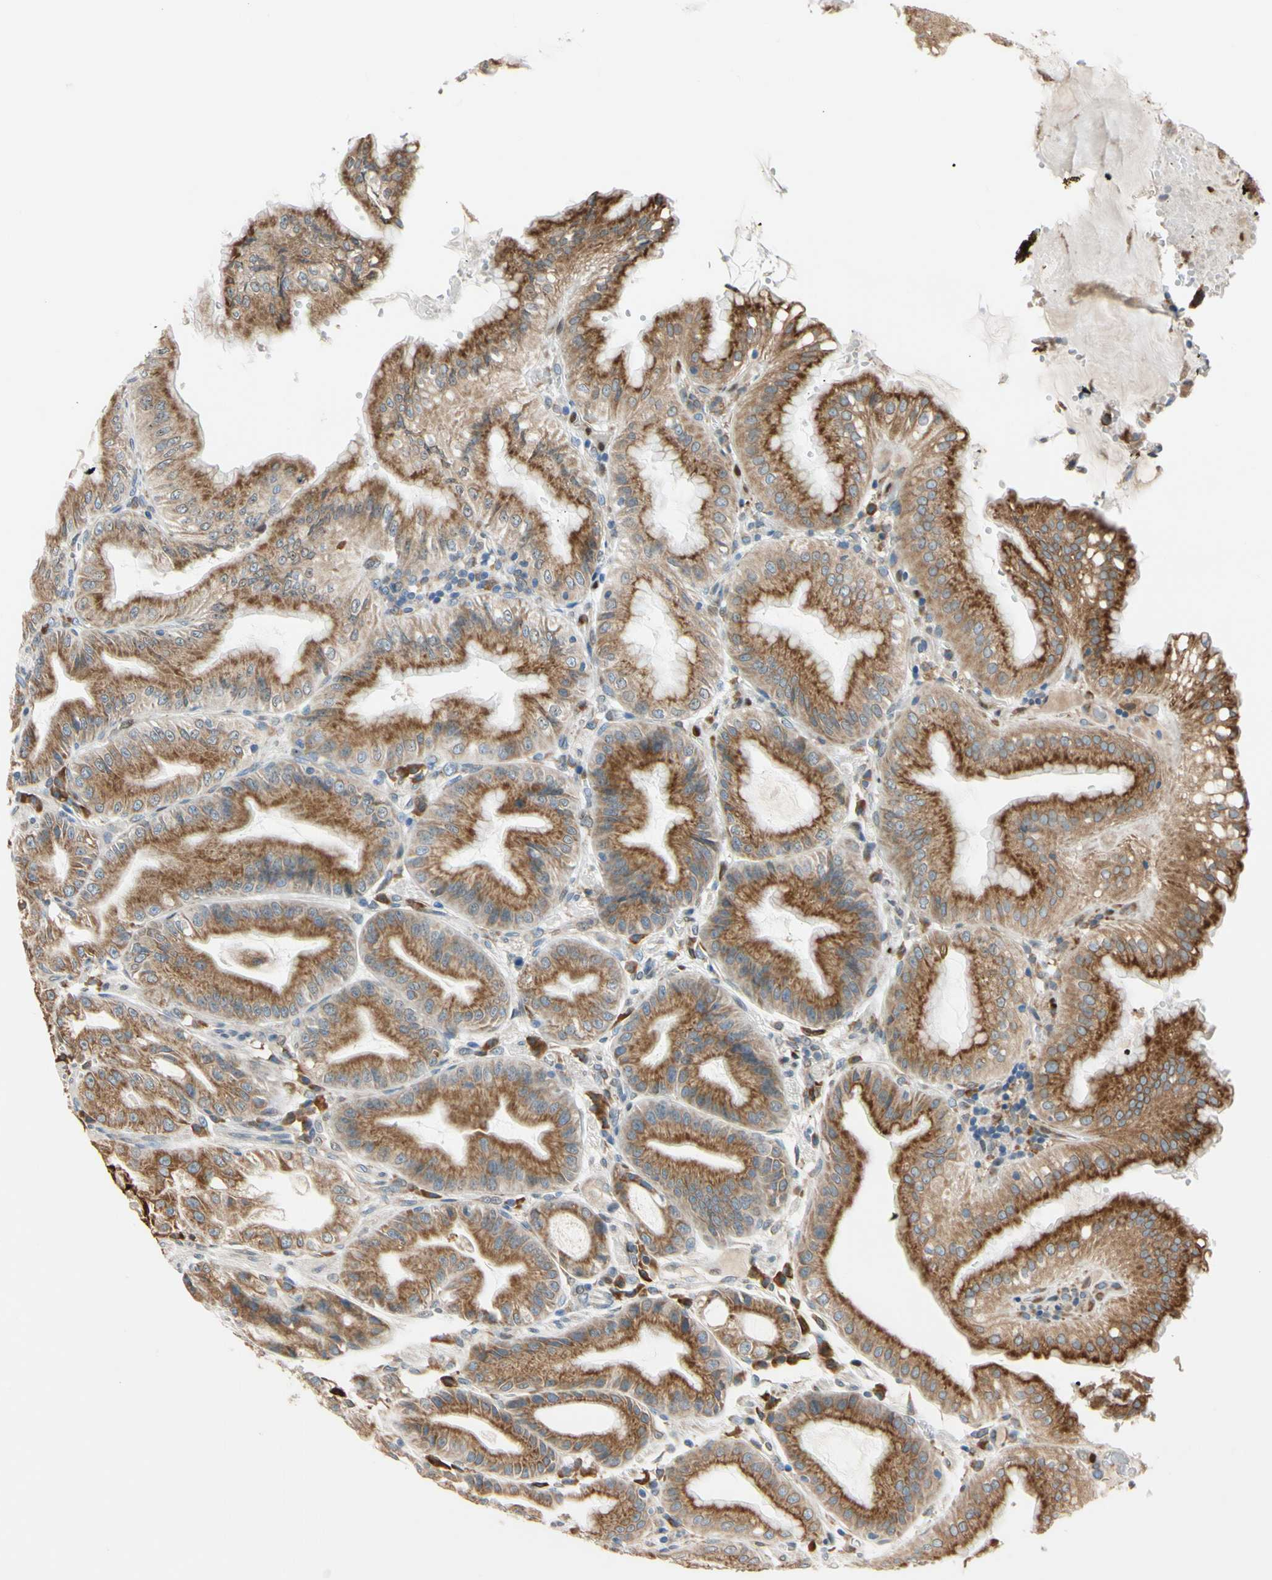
{"staining": {"intensity": "moderate", "quantity": ">75%", "location": "cytoplasmic/membranous"}, "tissue": "stomach", "cell_type": "Glandular cells", "image_type": "normal", "snomed": [{"axis": "morphology", "description": "Normal tissue, NOS"}, {"axis": "topography", "description": "Stomach, lower"}], "caption": "Immunohistochemical staining of unremarkable stomach demonstrates >75% levels of moderate cytoplasmic/membranous protein positivity in approximately >75% of glandular cells.", "gene": "RPN2", "patient": {"sex": "male", "age": 71}}